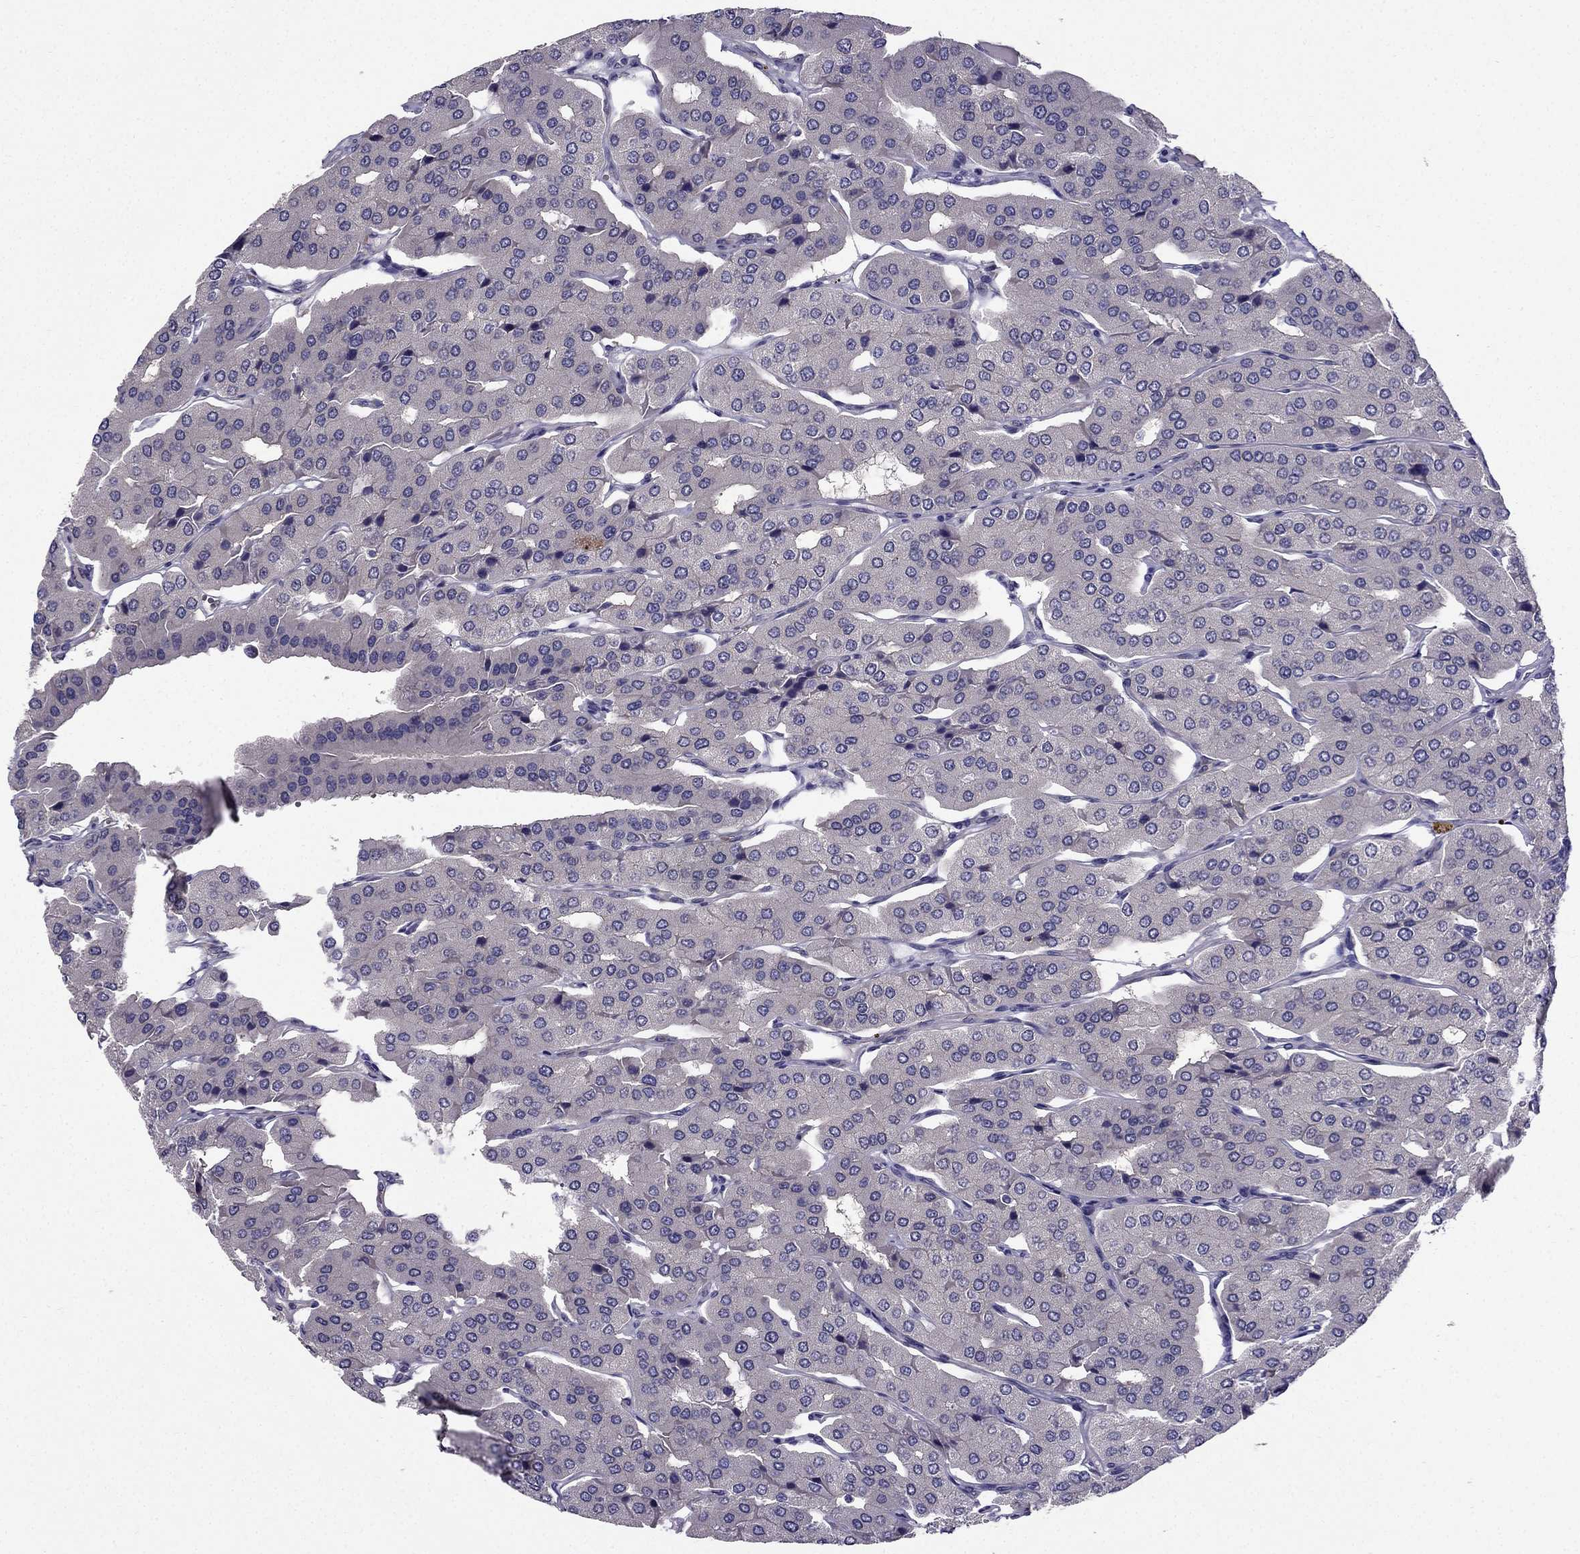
{"staining": {"intensity": "negative", "quantity": "none", "location": "none"}, "tissue": "parathyroid gland", "cell_type": "Glandular cells", "image_type": "normal", "snomed": [{"axis": "morphology", "description": "Normal tissue, NOS"}, {"axis": "morphology", "description": "Adenoma, NOS"}, {"axis": "topography", "description": "Parathyroid gland"}], "caption": "Immunohistochemical staining of unremarkable parathyroid gland demonstrates no significant positivity in glandular cells.", "gene": "ARHGEF28", "patient": {"sex": "female", "age": 86}}